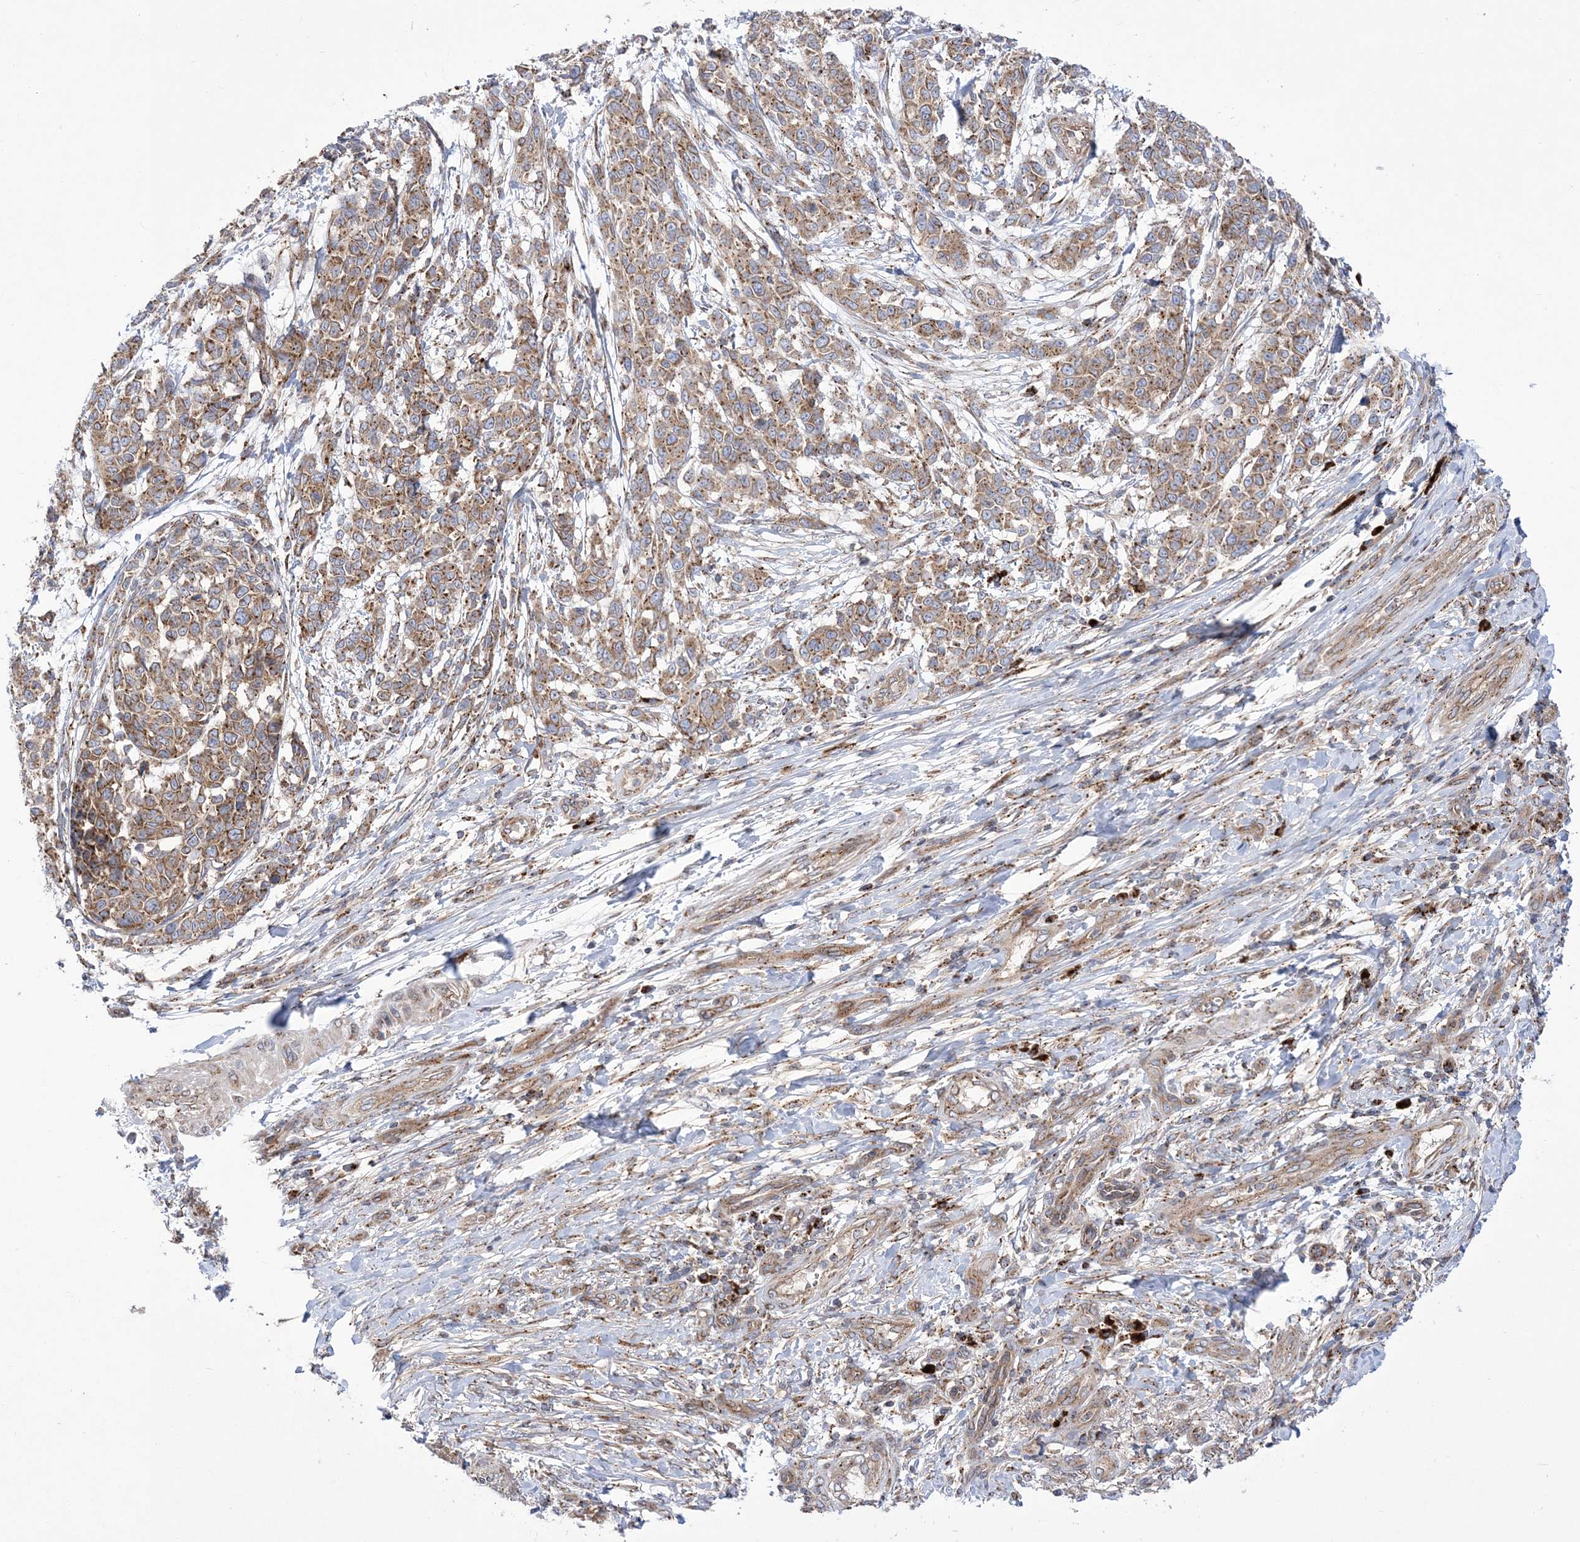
{"staining": {"intensity": "moderate", "quantity": ">75%", "location": "cytoplasmic/membranous"}, "tissue": "melanoma", "cell_type": "Tumor cells", "image_type": "cancer", "snomed": [{"axis": "morphology", "description": "Malignant melanoma, NOS"}, {"axis": "topography", "description": "Skin"}], "caption": "Malignant melanoma stained with IHC displays moderate cytoplasmic/membranous expression in about >75% of tumor cells. (DAB (3,3'-diaminobenzidine) IHC with brightfield microscopy, high magnification).", "gene": "COPB2", "patient": {"sex": "male", "age": 49}}